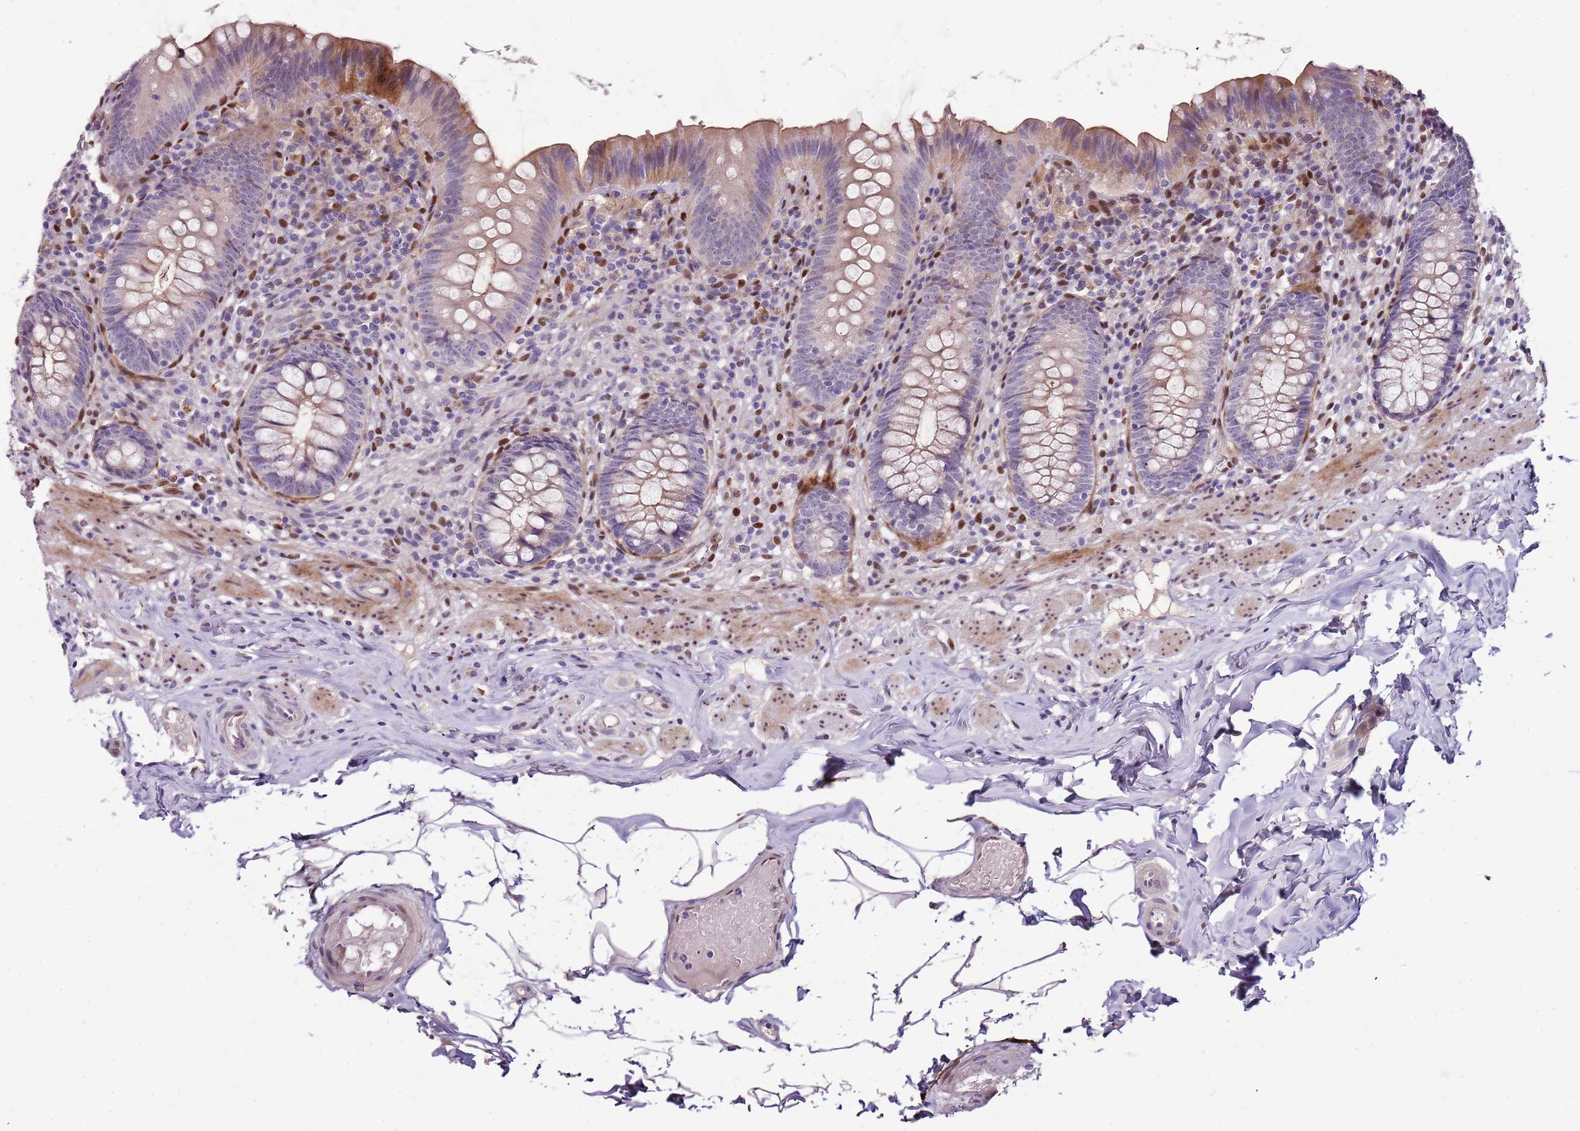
{"staining": {"intensity": "moderate", "quantity": "<25%", "location": "cytoplasmic/membranous"}, "tissue": "appendix", "cell_type": "Glandular cells", "image_type": "normal", "snomed": [{"axis": "morphology", "description": "Normal tissue, NOS"}, {"axis": "topography", "description": "Appendix"}], "caption": "Protein staining by immunohistochemistry reveals moderate cytoplasmic/membranous expression in approximately <25% of glandular cells in unremarkable appendix. Ihc stains the protein of interest in brown and the nuclei are stained blue.", "gene": "NKX2", "patient": {"sex": "male", "age": 55}}